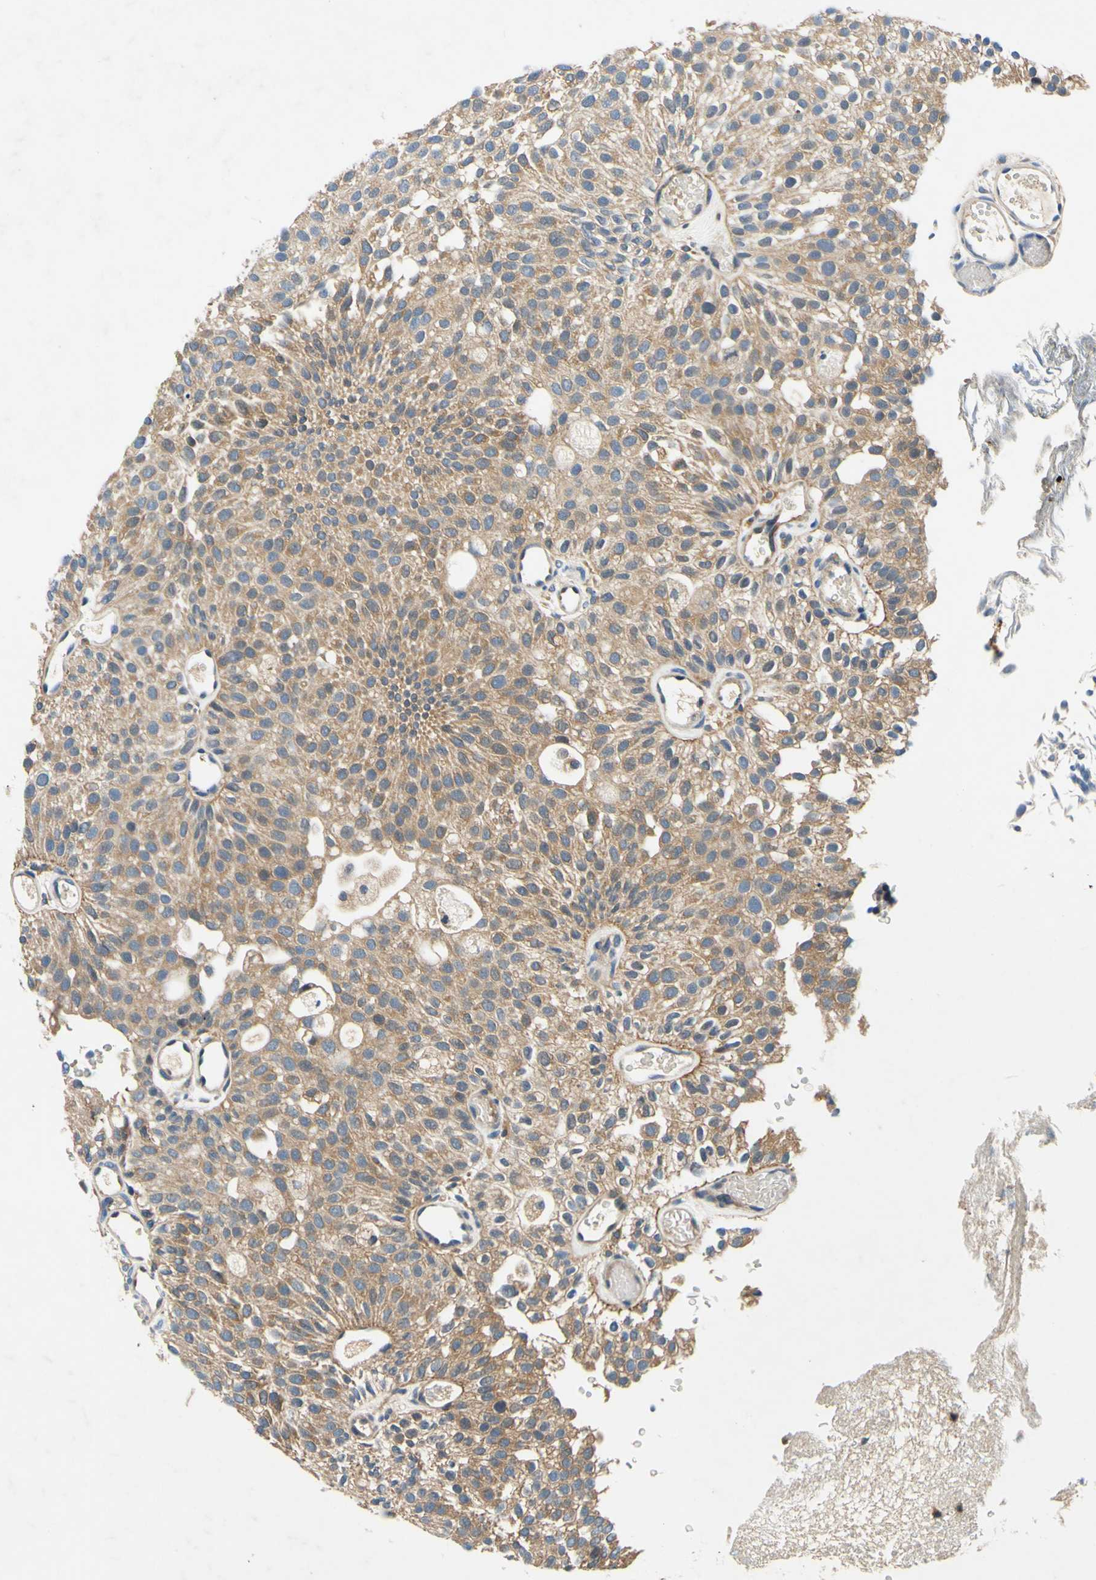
{"staining": {"intensity": "weak", "quantity": ">75%", "location": "cytoplasmic/membranous"}, "tissue": "urothelial cancer", "cell_type": "Tumor cells", "image_type": "cancer", "snomed": [{"axis": "morphology", "description": "Urothelial carcinoma, Low grade"}, {"axis": "topography", "description": "Urinary bladder"}], "caption": "Human urothelial cancer stained with a protein marker exhibits weak staining in tumor cells.", "gene": "PLA2G4A", "patient": {"sex": "male", "age": 78}}